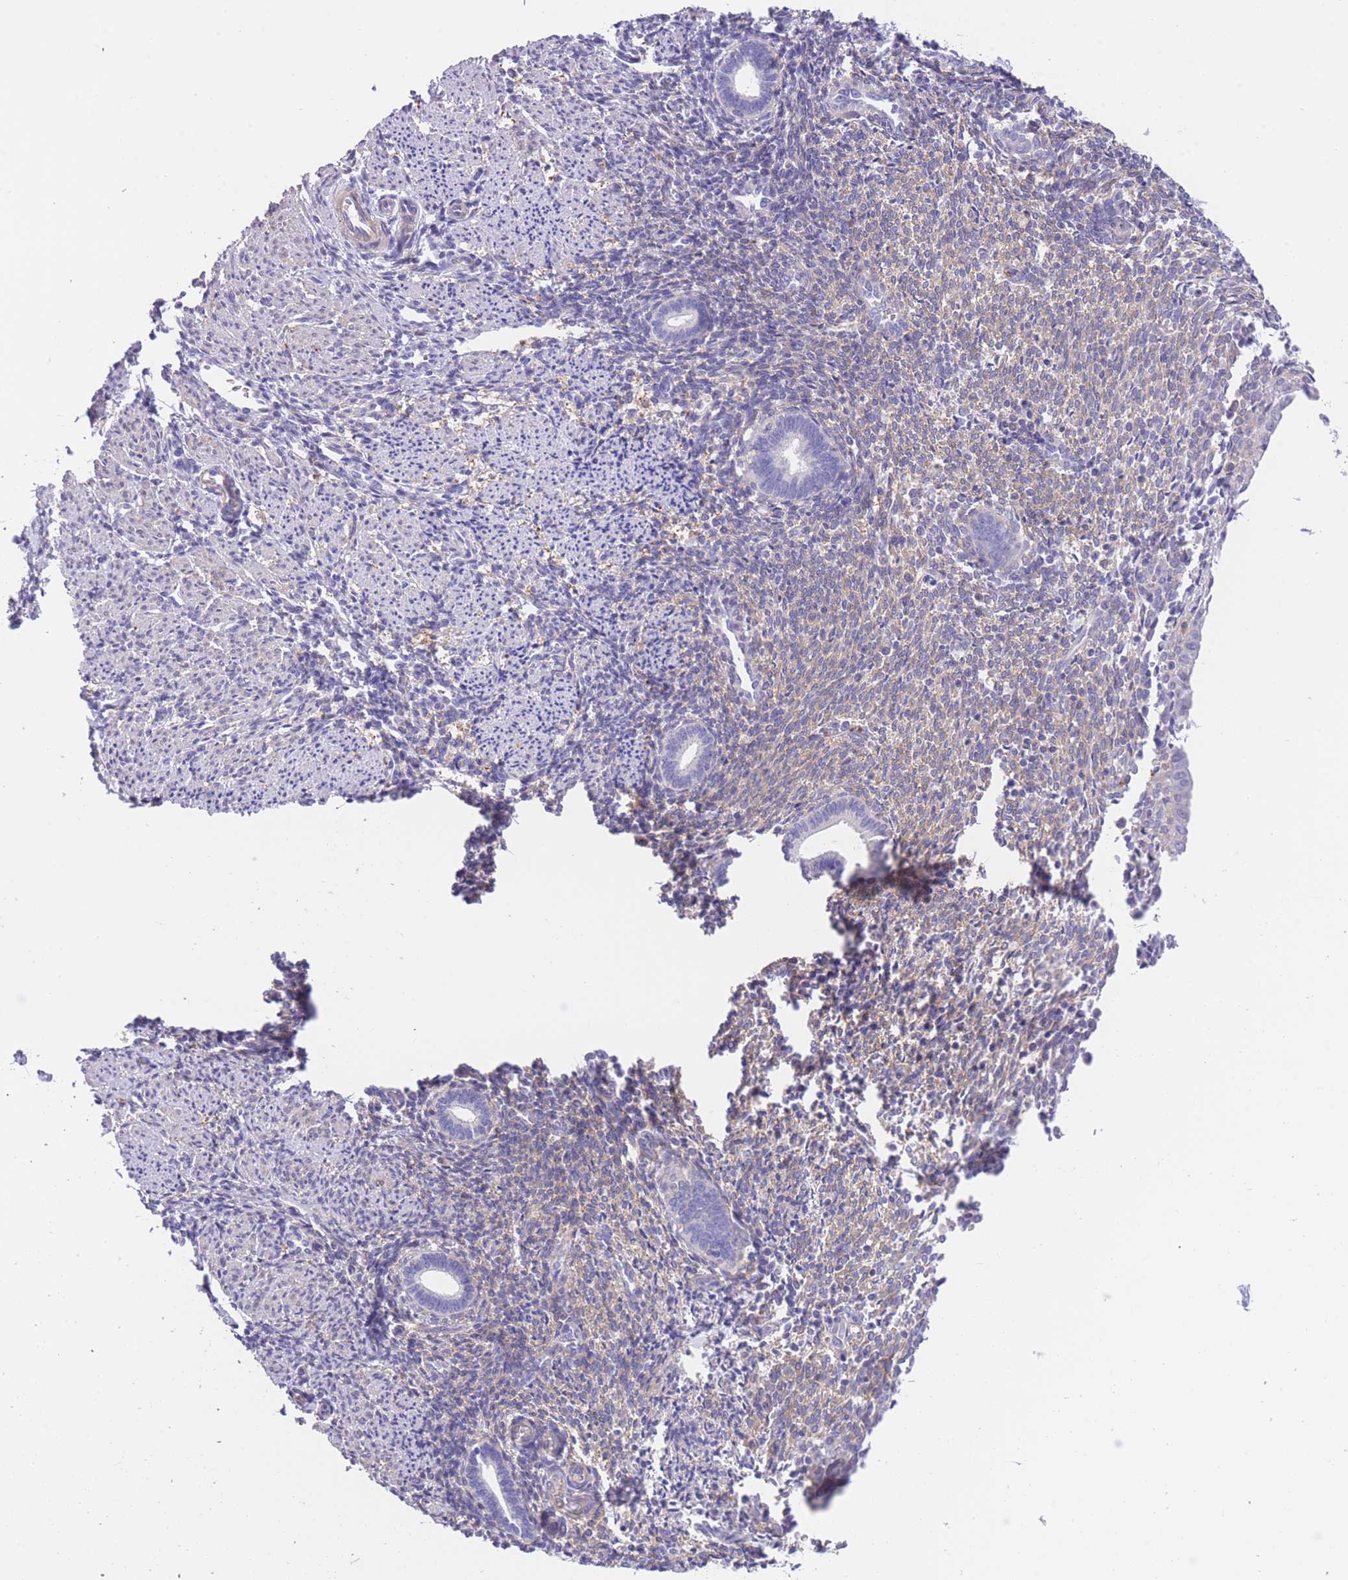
{"staining": {"intensity": "weak", "quantity": "<25%", "location": "cytoplasmic/membranous"}, "tissue": "endometrium", "cell_type": "Cells in endometrial stroma", "image_type": "normal", "snomed": [{"axis": "morphology", "description": "Normal tissue, NOS"}, {"axis": "topography", "description": "Endometrium"}], "caption": "A histopathology image of endometrium stained for a protein demonstrates no brown staining in cells in endometrial stroma. (DAB immunohistochemistry (IHC) visualized using brightfield microscopy, high magnification).", "gene": "ENSG00000289258", "patient": {"sex": "female", "age": 32}}